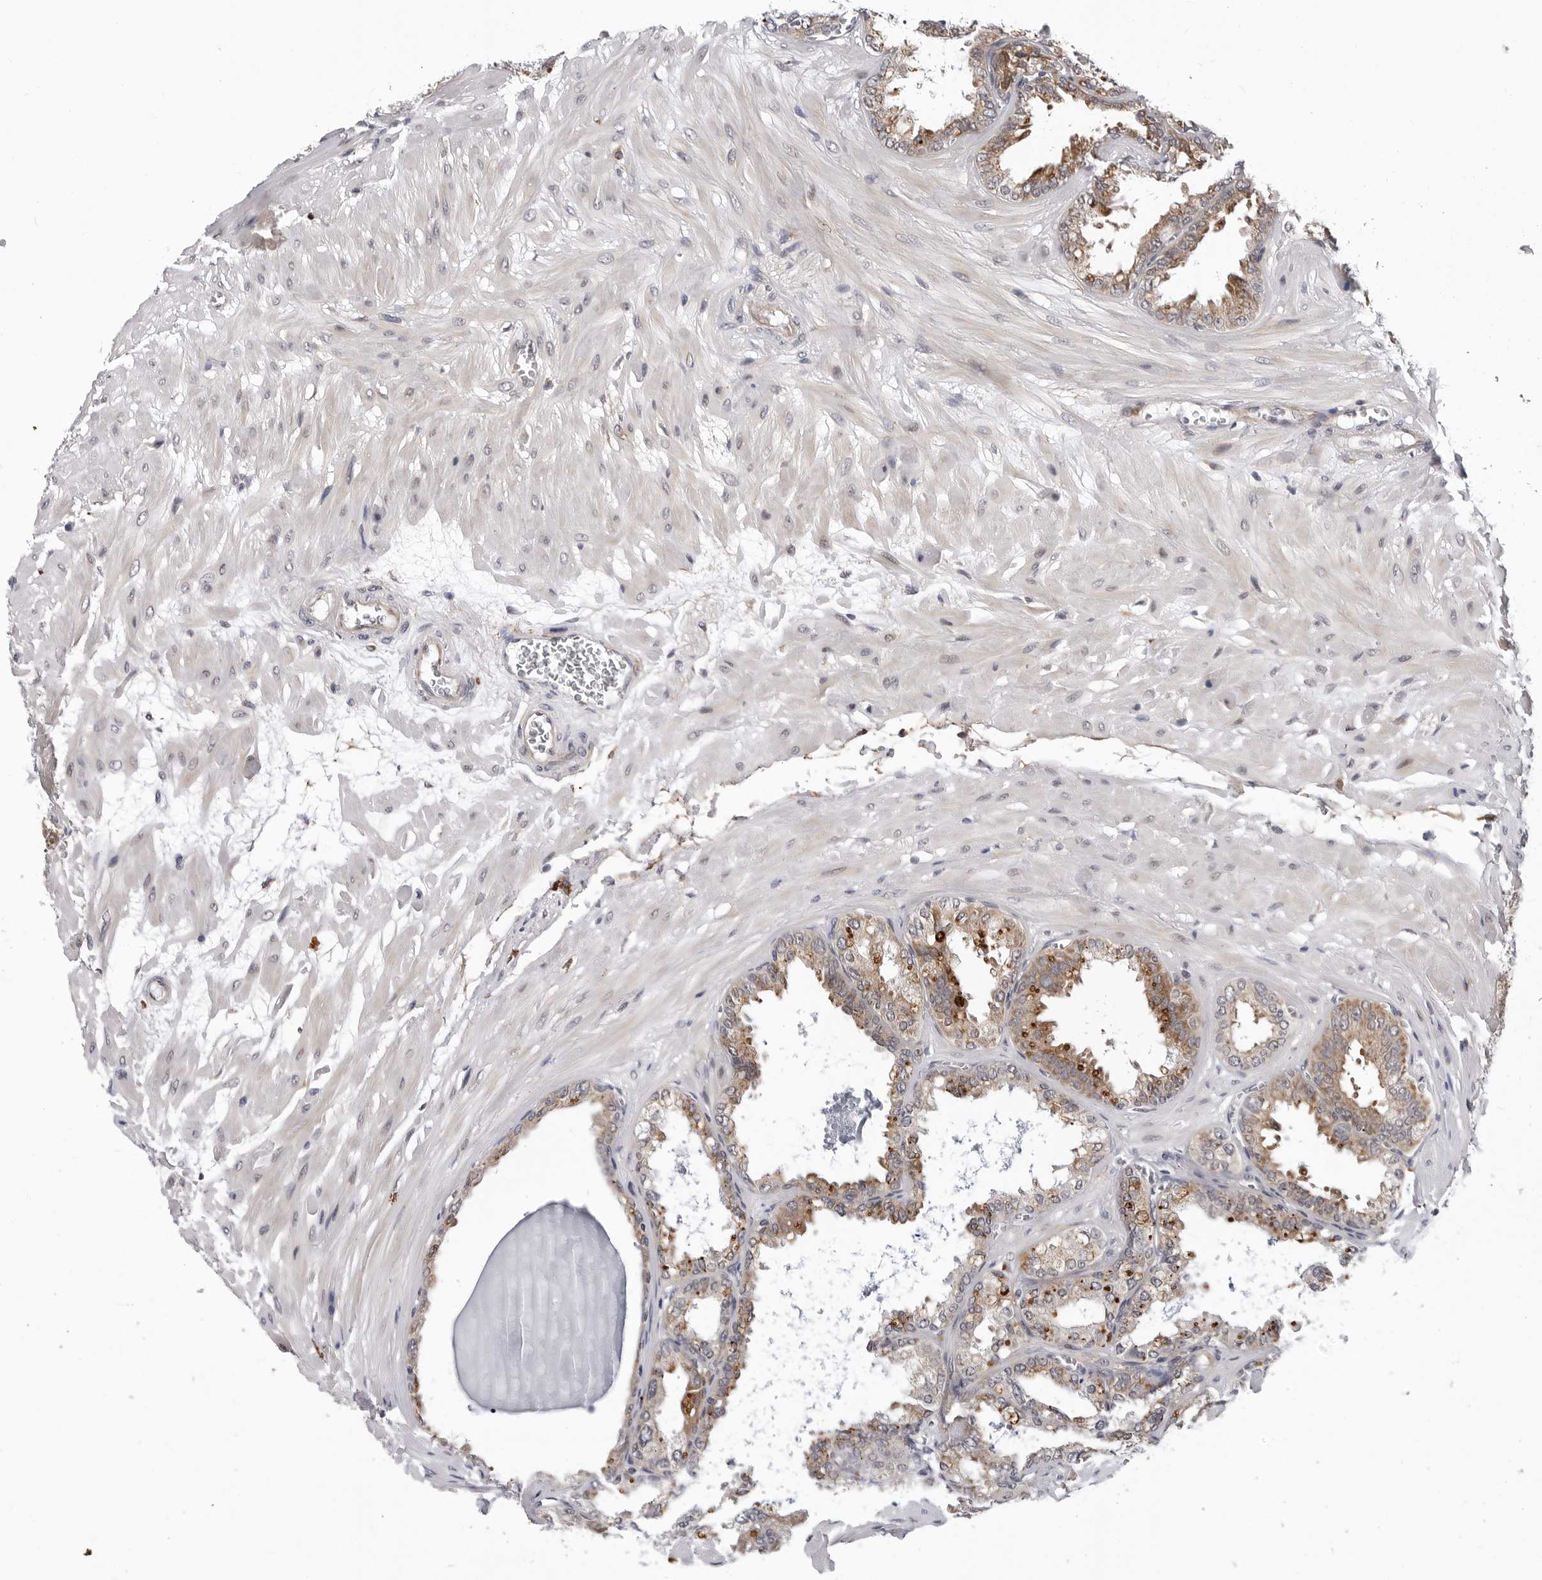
{"staining": {"intensity": "moderate", "quantity": ">75%", "location": "cytoplasmic/membranous"}, "tissue": "seminal vesicle", "cell_type": "Glandular cells", "image_type": "normal", "snomed": [{"axis": "morphology", "description": "Normal tissue, NOS"}, {"axis": "topography", "description": "Prostate"}, {"axis": "topography", "description": "Seminal veicle"}], "caption": "Human seminal vesicle stained for a protein (brown) demonstrates moderate cytoplasmic/membranous positive staining in about >75% of glandular cells.", "gene": "KIAA1614", "patient": {"sex": "male", "age": 51}}